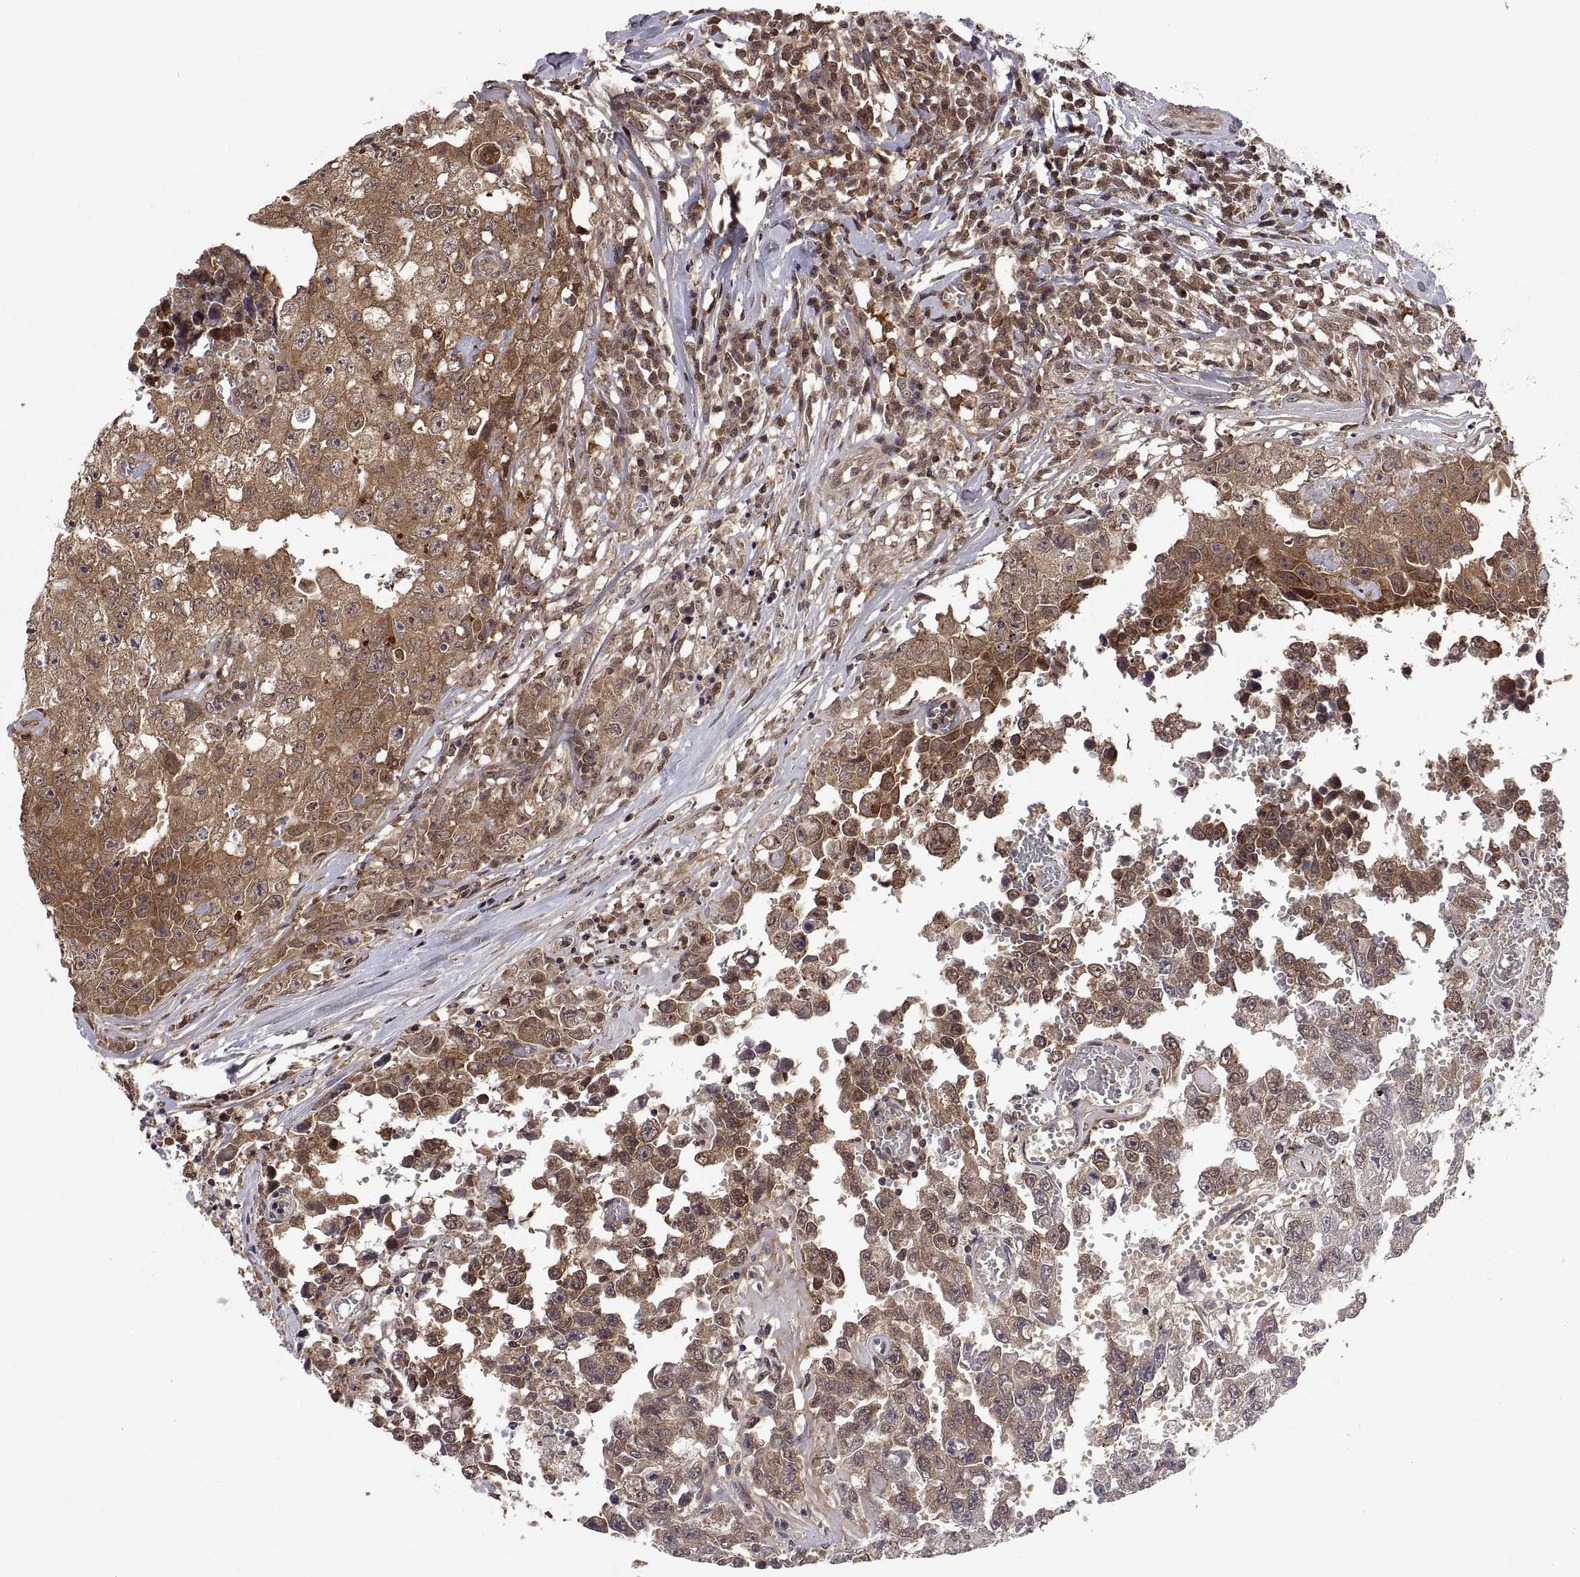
{"staining": {"intensity": "moderate", "quantity": "25%-75%", "location": "cytoplasmic/membranous"}, "tissue": "testis cancer", "cell_type": "Tumor cells", "image_type": "cancer", "snomed": [{"axis": "morphology", "description": "Carcinoma, Embryonal, NOS"}, {"axis": "topography", "description": "Testis"}], "caption": "Tumor cells demonstrate medium levels of moderate cytoplasmic/membranous expression in about 25%-75% of cells in human embryonal carcinoma (testis). (DAB (3,3'-diaminobenzidine) IHC, brown staining for protein, blue staining for nuclei).", "gene": "ZNRF2", "patient": {"sex": "male", "age": 36}}